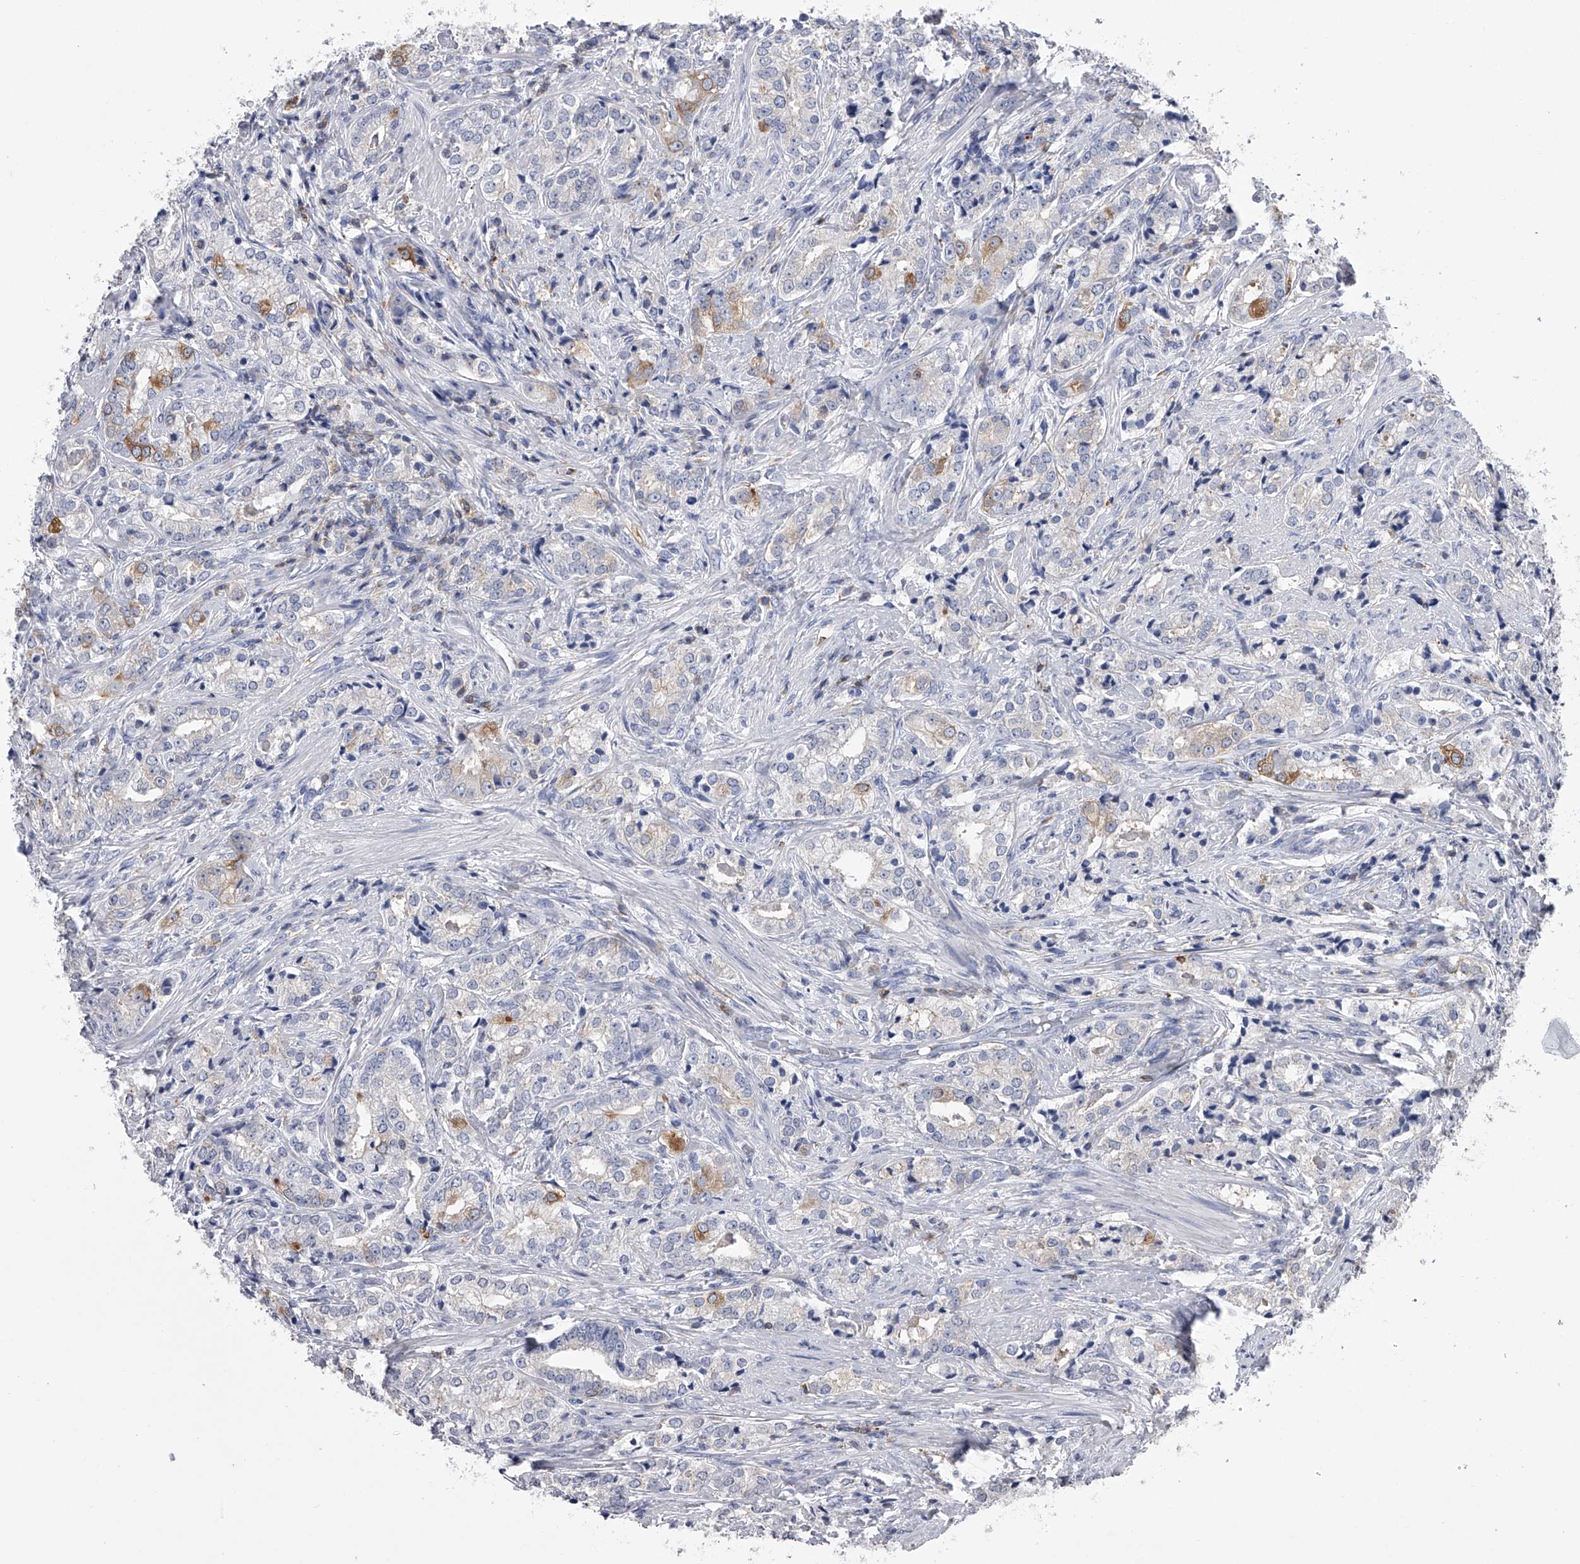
{"staining": {"intensity": "moderate", "quantity": "<25%", "location": "cytoplasmic/membranous"}, "tissue": "prostate cancer", "cell_type": "Tumor cells", "image_type": "cancer", "snomed": [{"axis": "morphology", "description": "Adenocarcinoma, High grade"}, {"axis": "topography", "description": "Prostate"}], "caption": "There is low levels of moderate cytoplasmic/membranous positivity in tumor cells of prostate cancer, as demonstrated by immunohistochemical staining (brown color).", "gene": "TASP1", "patient": {"sex": "male", "age": 69}}